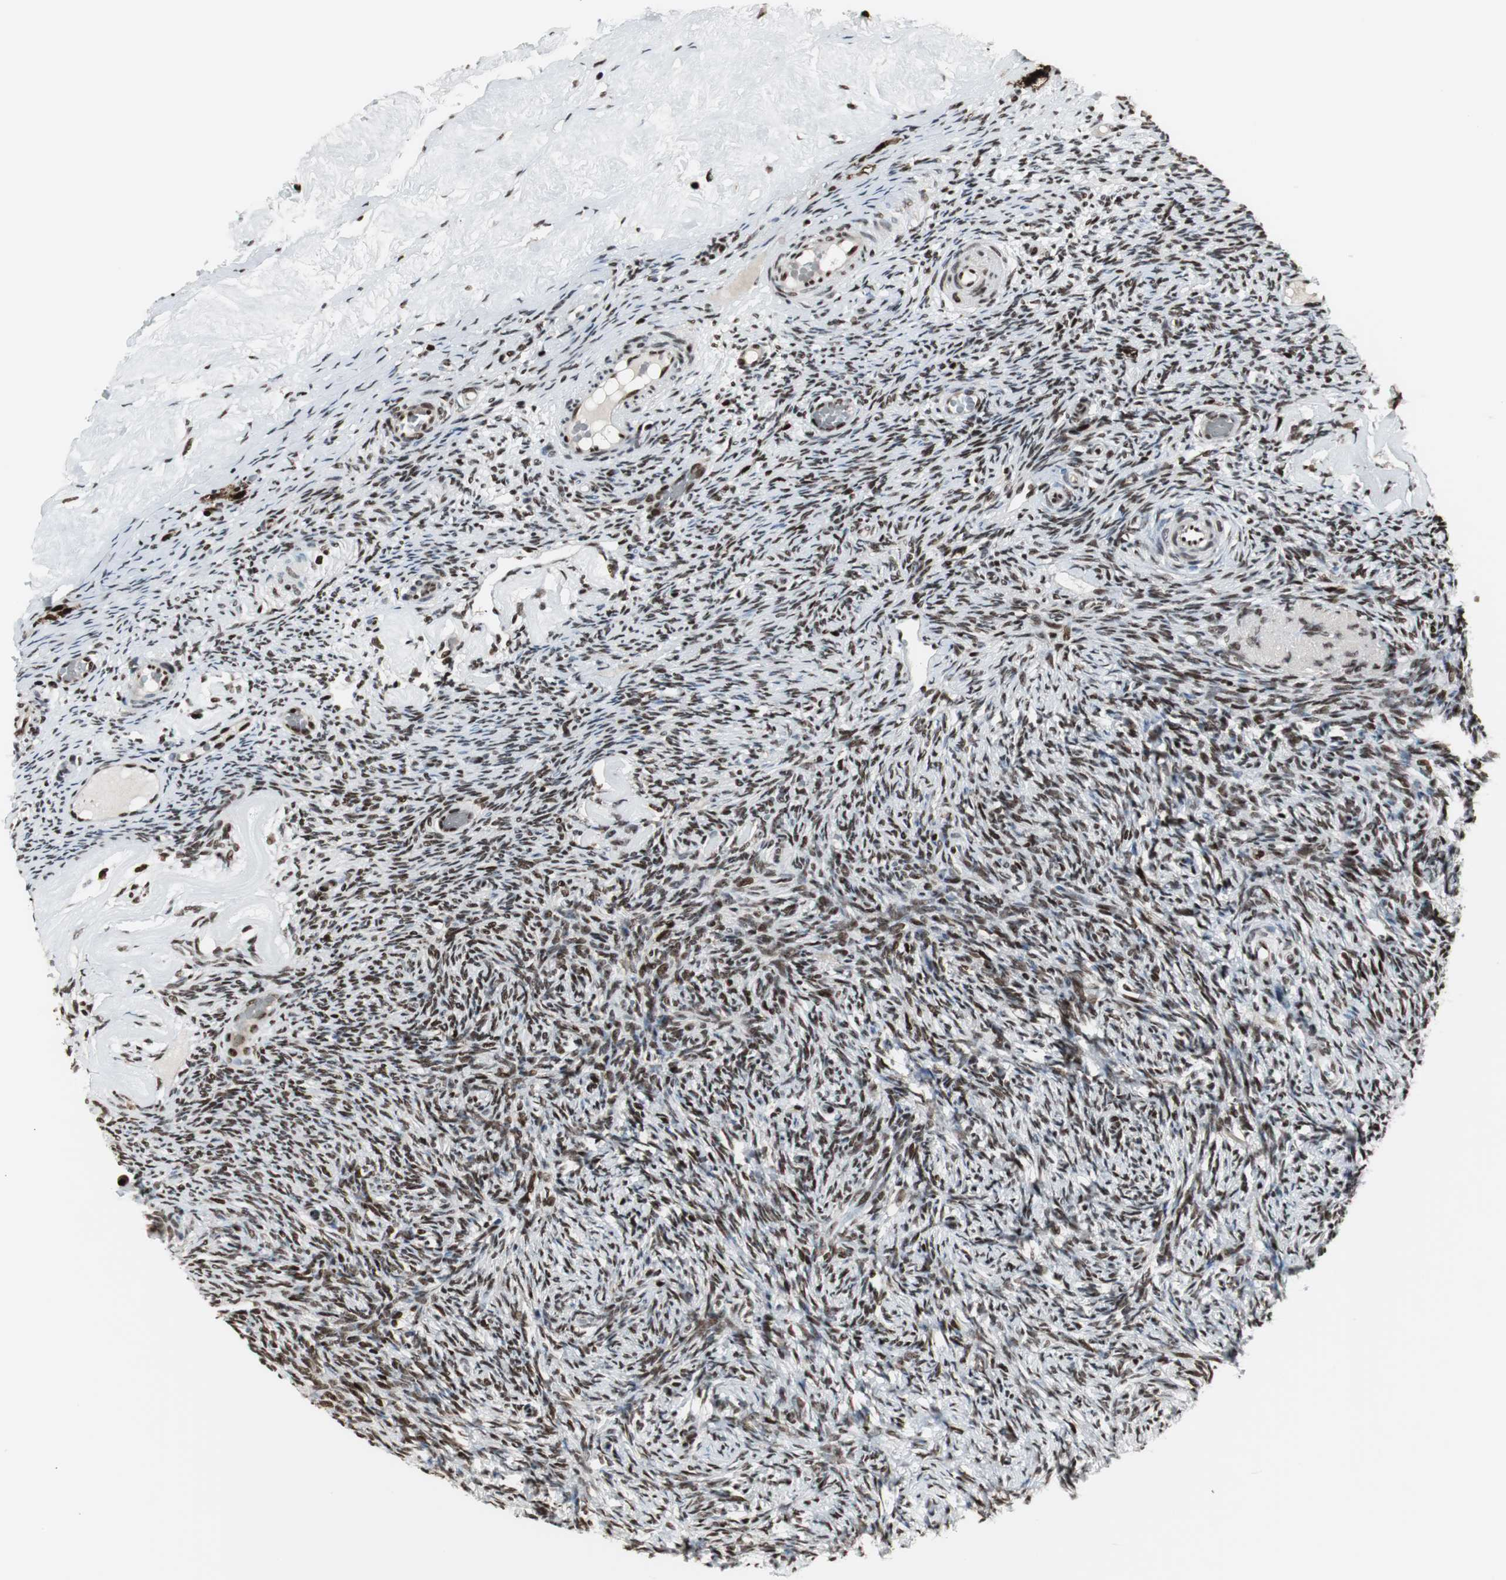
{"staining": {"intensity": "strong", "quantity": ">75%", "location": "nuclear"}, "tissue": "ovary", "cell_type": "Ovarian stroma cells", "image_type": "normal", "snomed": [{"axis": "morphology", "description": "Normal tissue, NOS"}, {"axis": "topography", "description": "Ovary"}], "caption": "An immunohistochemistry (IHC) photomicrograph of normal tissue is shown. Protein staining in brown highlights strong nuclear positivity in ovary within ovarian stroma cells.", "gene": "PARN", "patient": {"sex": "female", "age": 60}}